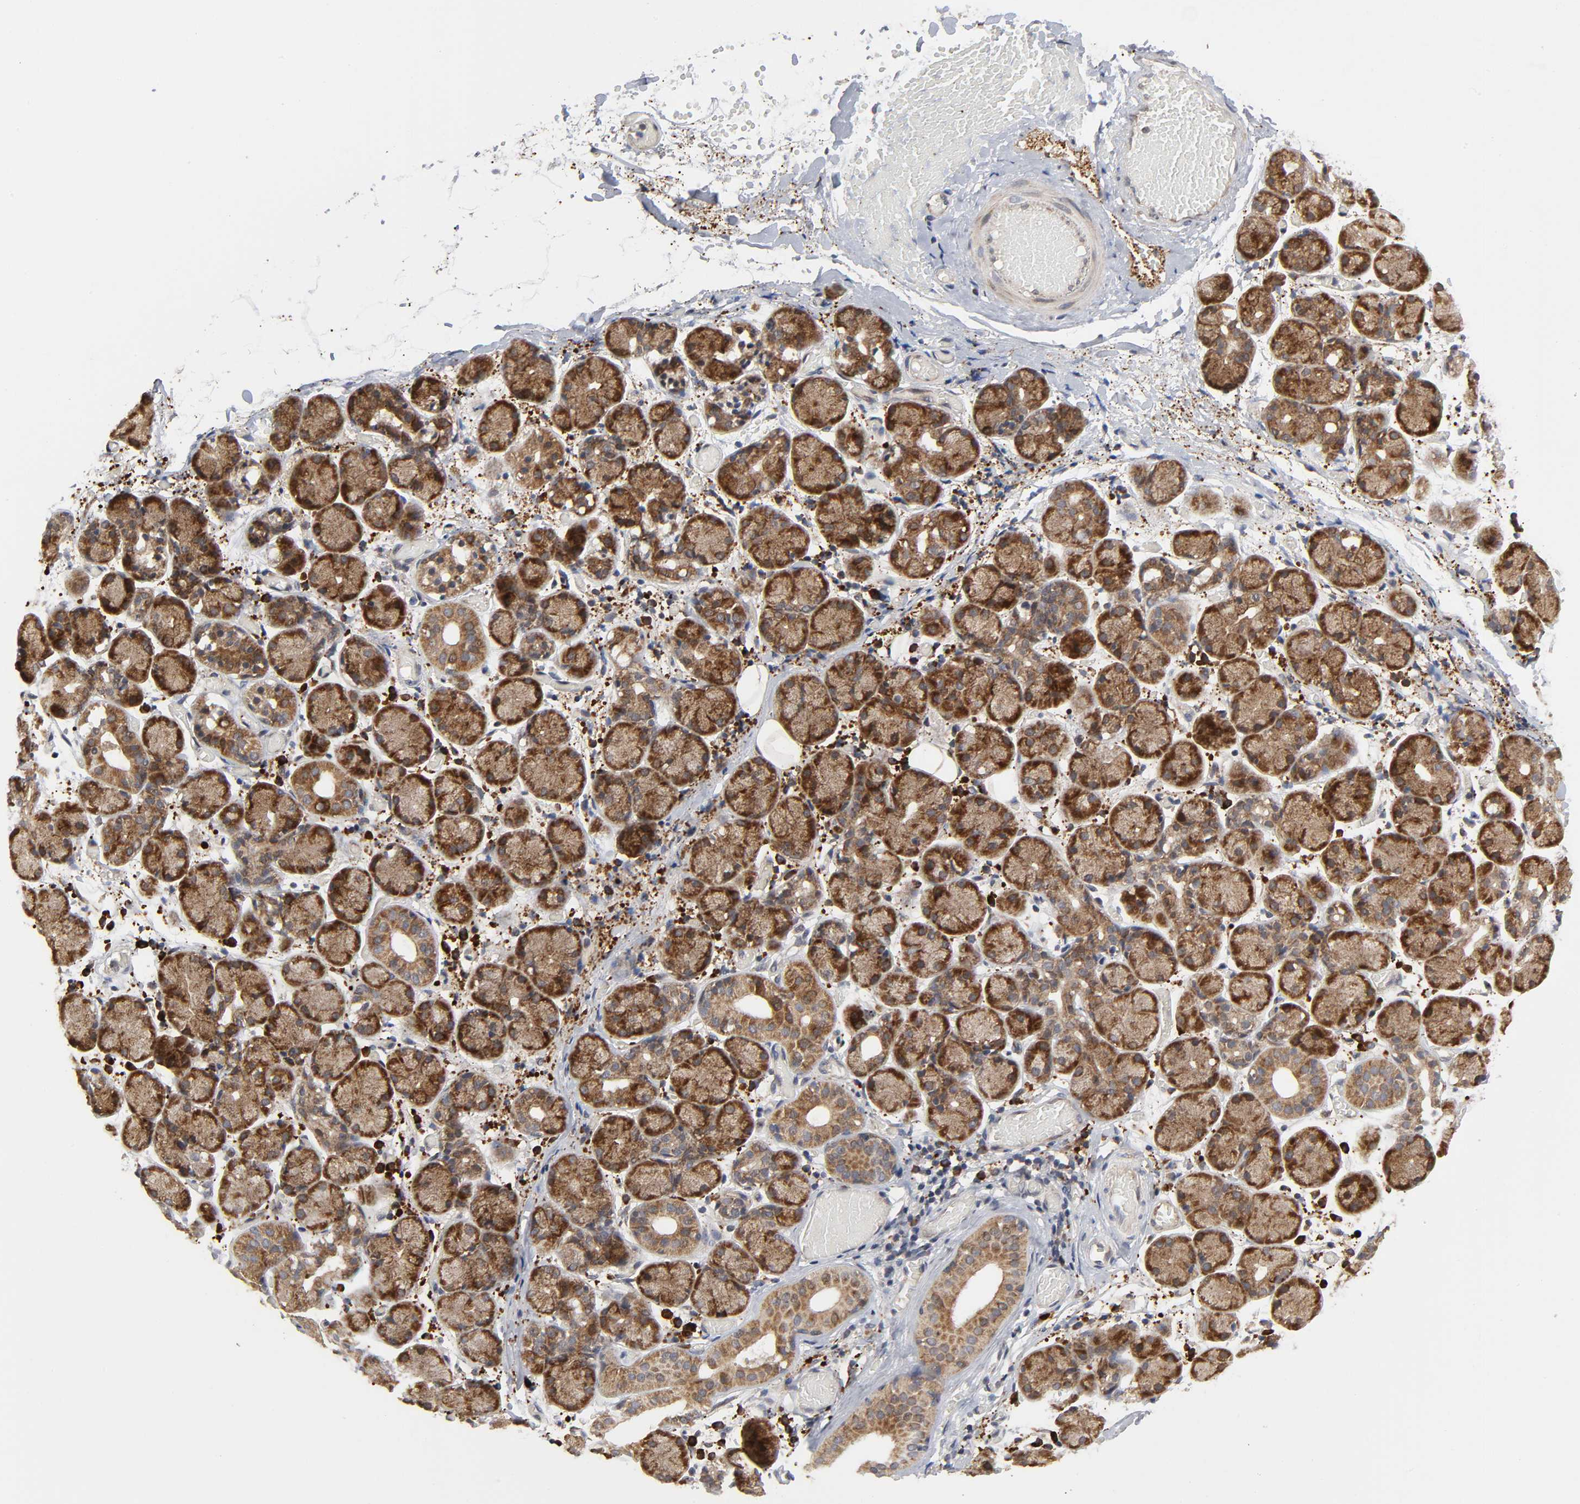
{"staining": {"intensity": "strong", "quantity": ">75%", "location": "cytoplasmic/membranous"}, "tissue": "salivary gland", "cell_type": "Glandular cells", "image_type": "normal", "snomed": [{"axis": "morphology", "description": "Normal tissue, NOS"}, {"axis": "topography", "description": "Salivary gland"}], "caption": "The immunohistochemical stain labels strong cytoplasmic/membranous expression in glandular cells of benign salivary gland. Using DAB (3,3'-diaminobenzidine) (brown) and hematoxylin (blue) stains, captured at high magnification using brightfield microscopy.", "gene": "SLC30A9", "patient": {"sex": "female", "age": 24}}